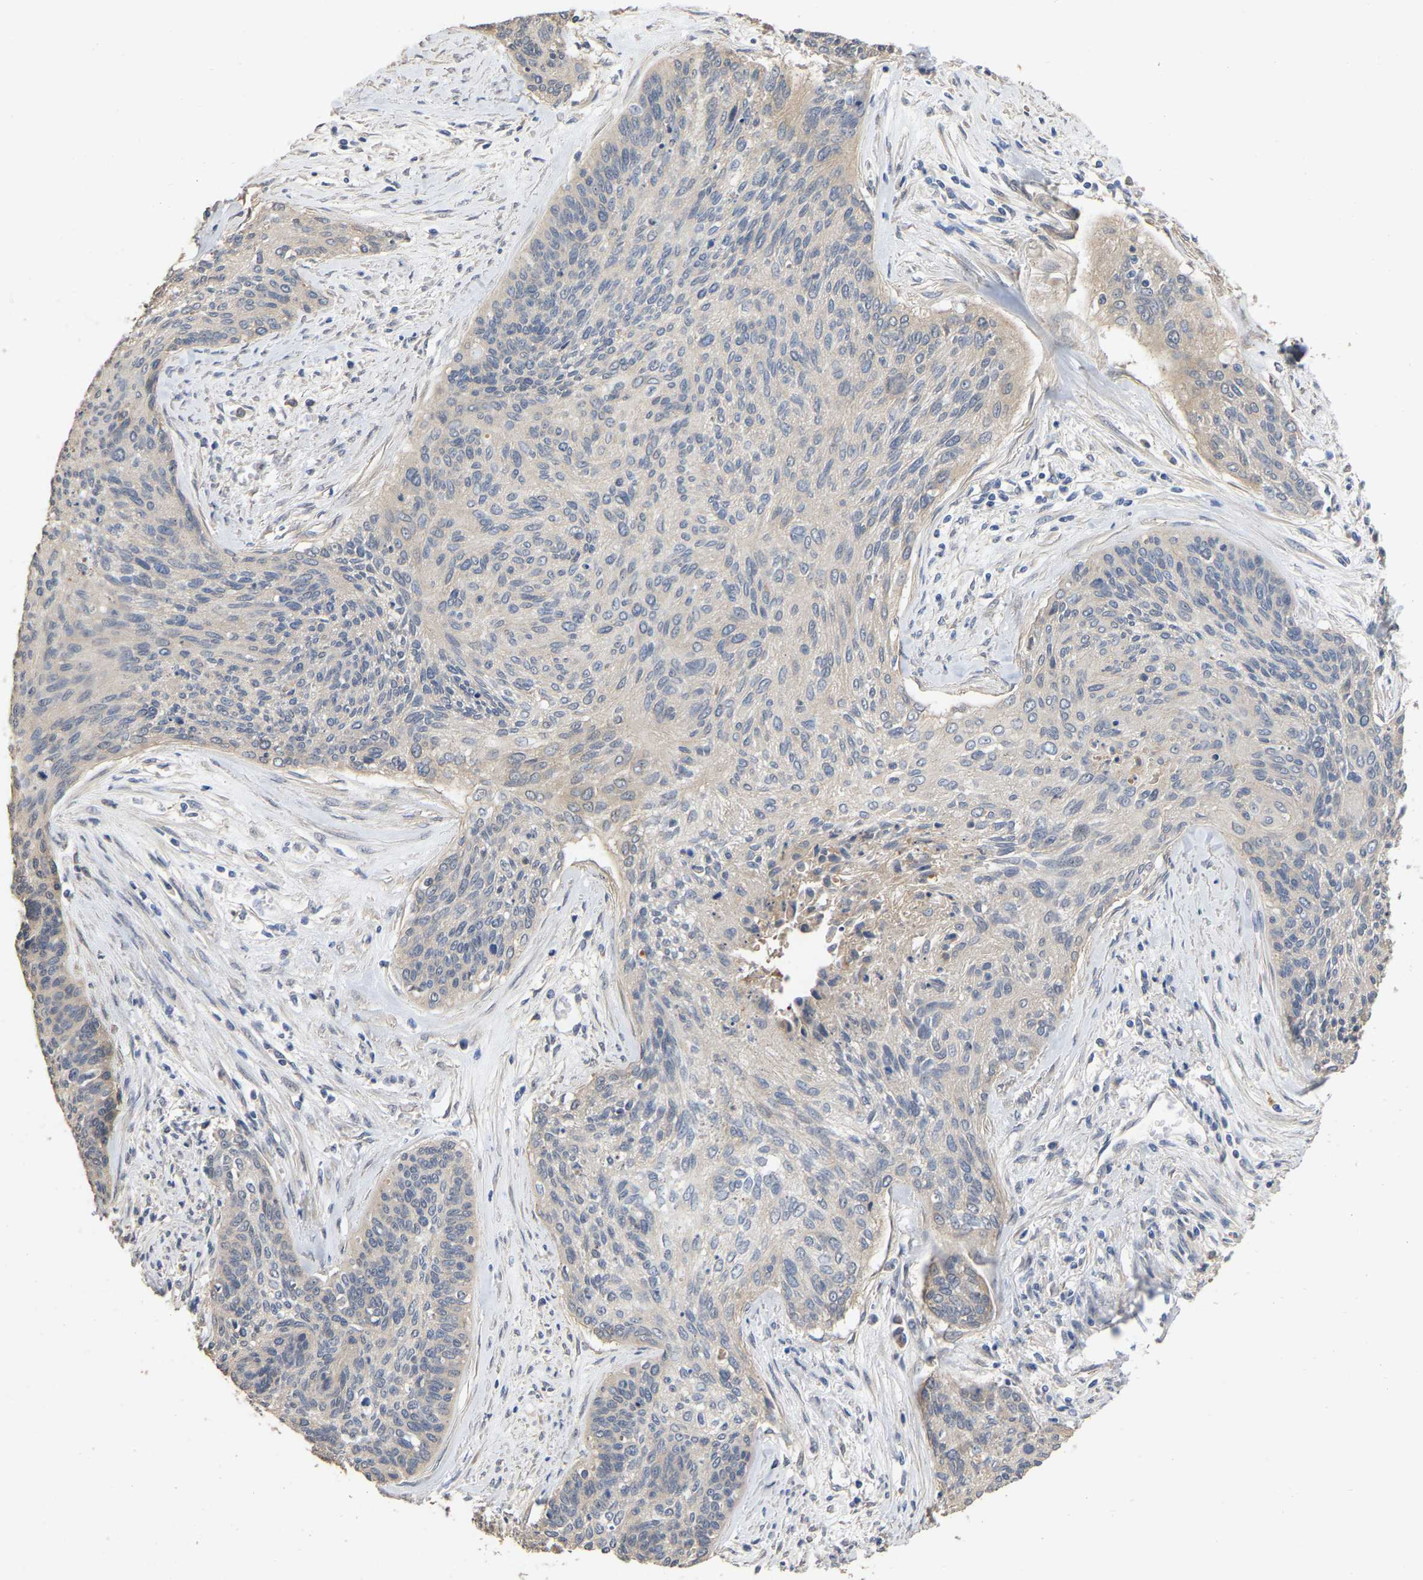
{"staining": {"intensity": "negative", "quantity": "none", "location": "none"}, "tissue": "cervical cancer", "cell_type": "Tumor cells", "image_type": "cancer", "snomed": [{"axis": "morphology", "description": "Squamous cell carcinoma, NOS"}, {"axis": "topography", "description": "Cervix"}], "caption": "Cervical squamous cell carcinoma was stained to show a protein in brown. There is no significant staining in tumor cells.", "gene": "NCS1", "patient": {"sex": "female", "age": 55}}